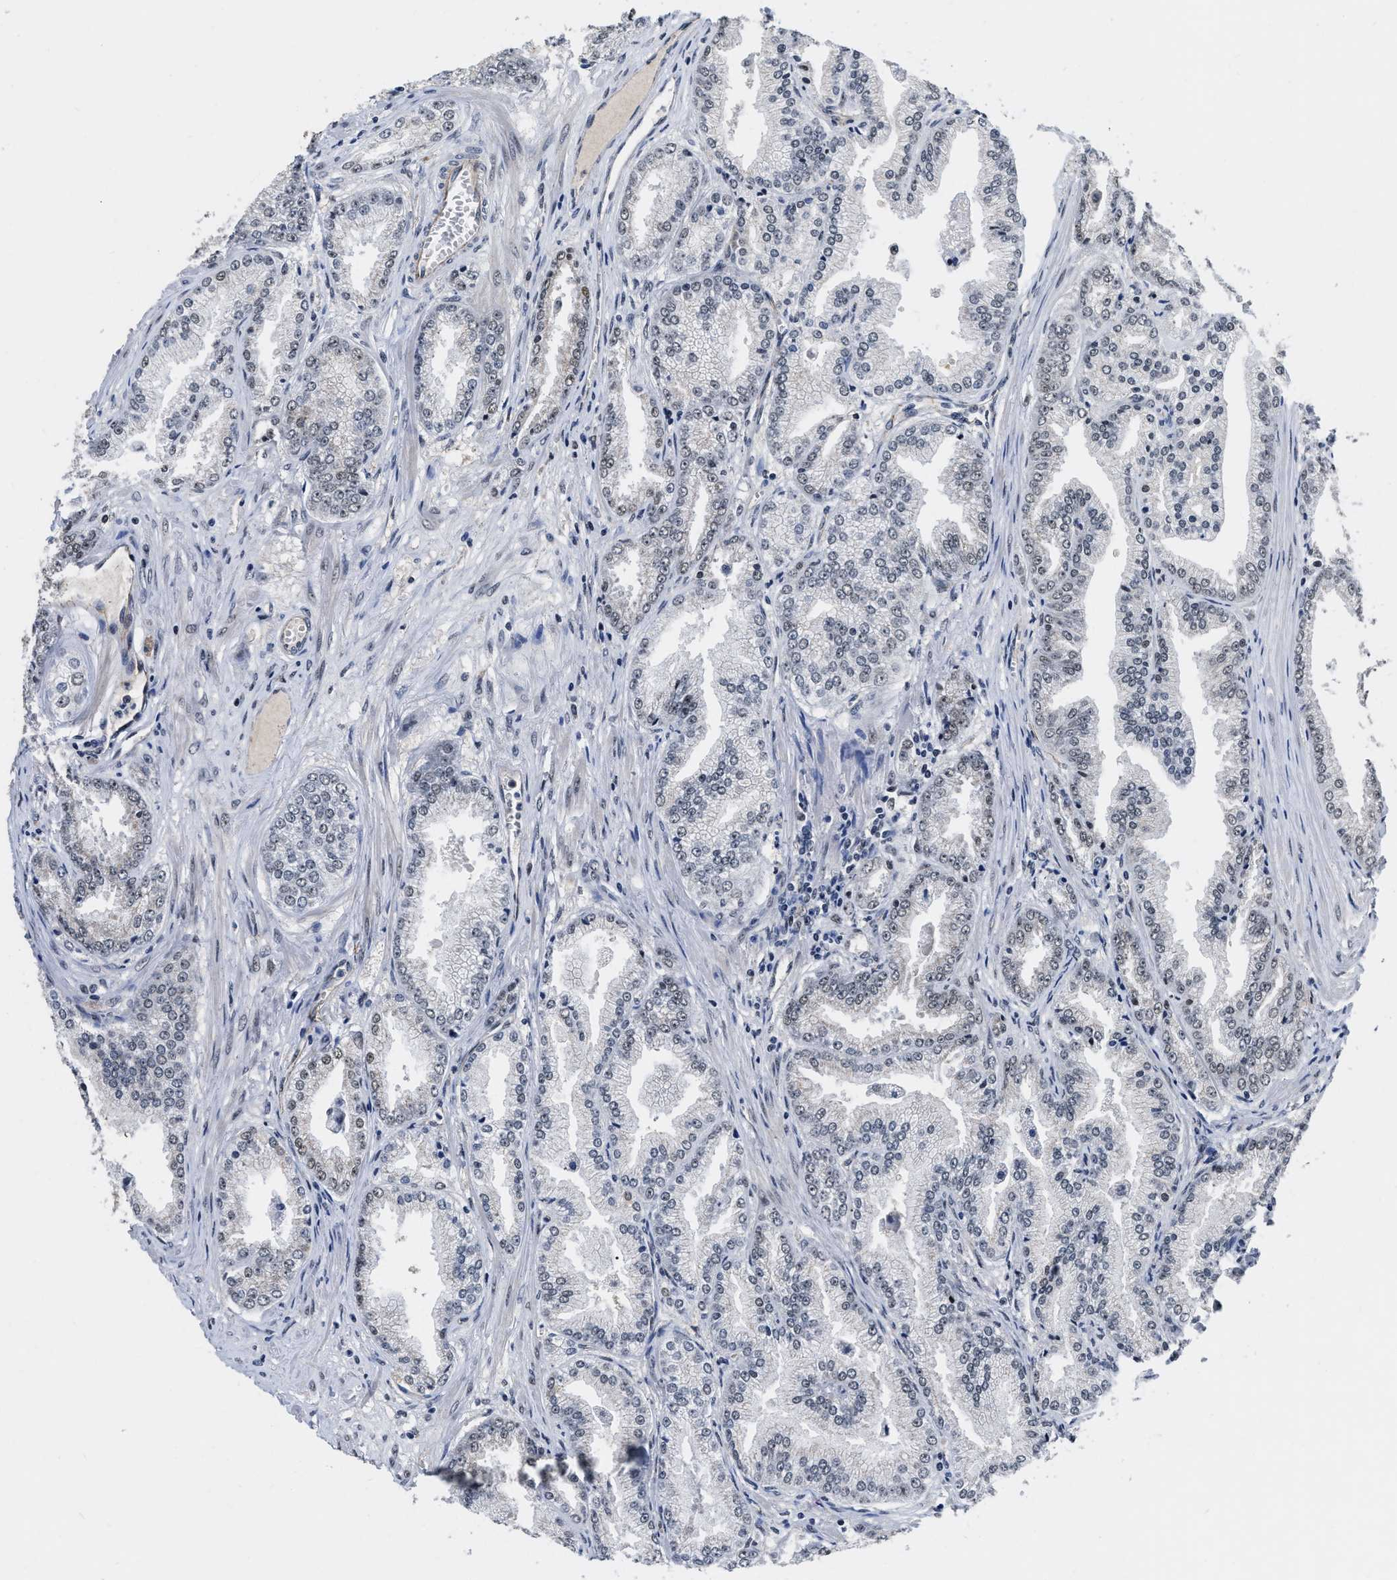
{"staining": {"intensity": "negative", "quantity": "none", "location": "none"}, "tissue": "prostate cancer", "cell_type": "Tumor cells", "image_type": "cancer", "snomed": [{"axis": "morphology", "description": "Adenocarcinoma, High grade"}, {"axis": "topography", "description": "Prostate"}], "caption": "An image of human prostate cancer (high-grade adenocarcinoma) is negative for staining in tumor cells. Nuclei are stained in blue.", "gene": "CCNE1", "patient": {"sex": "male", "age": 61}}